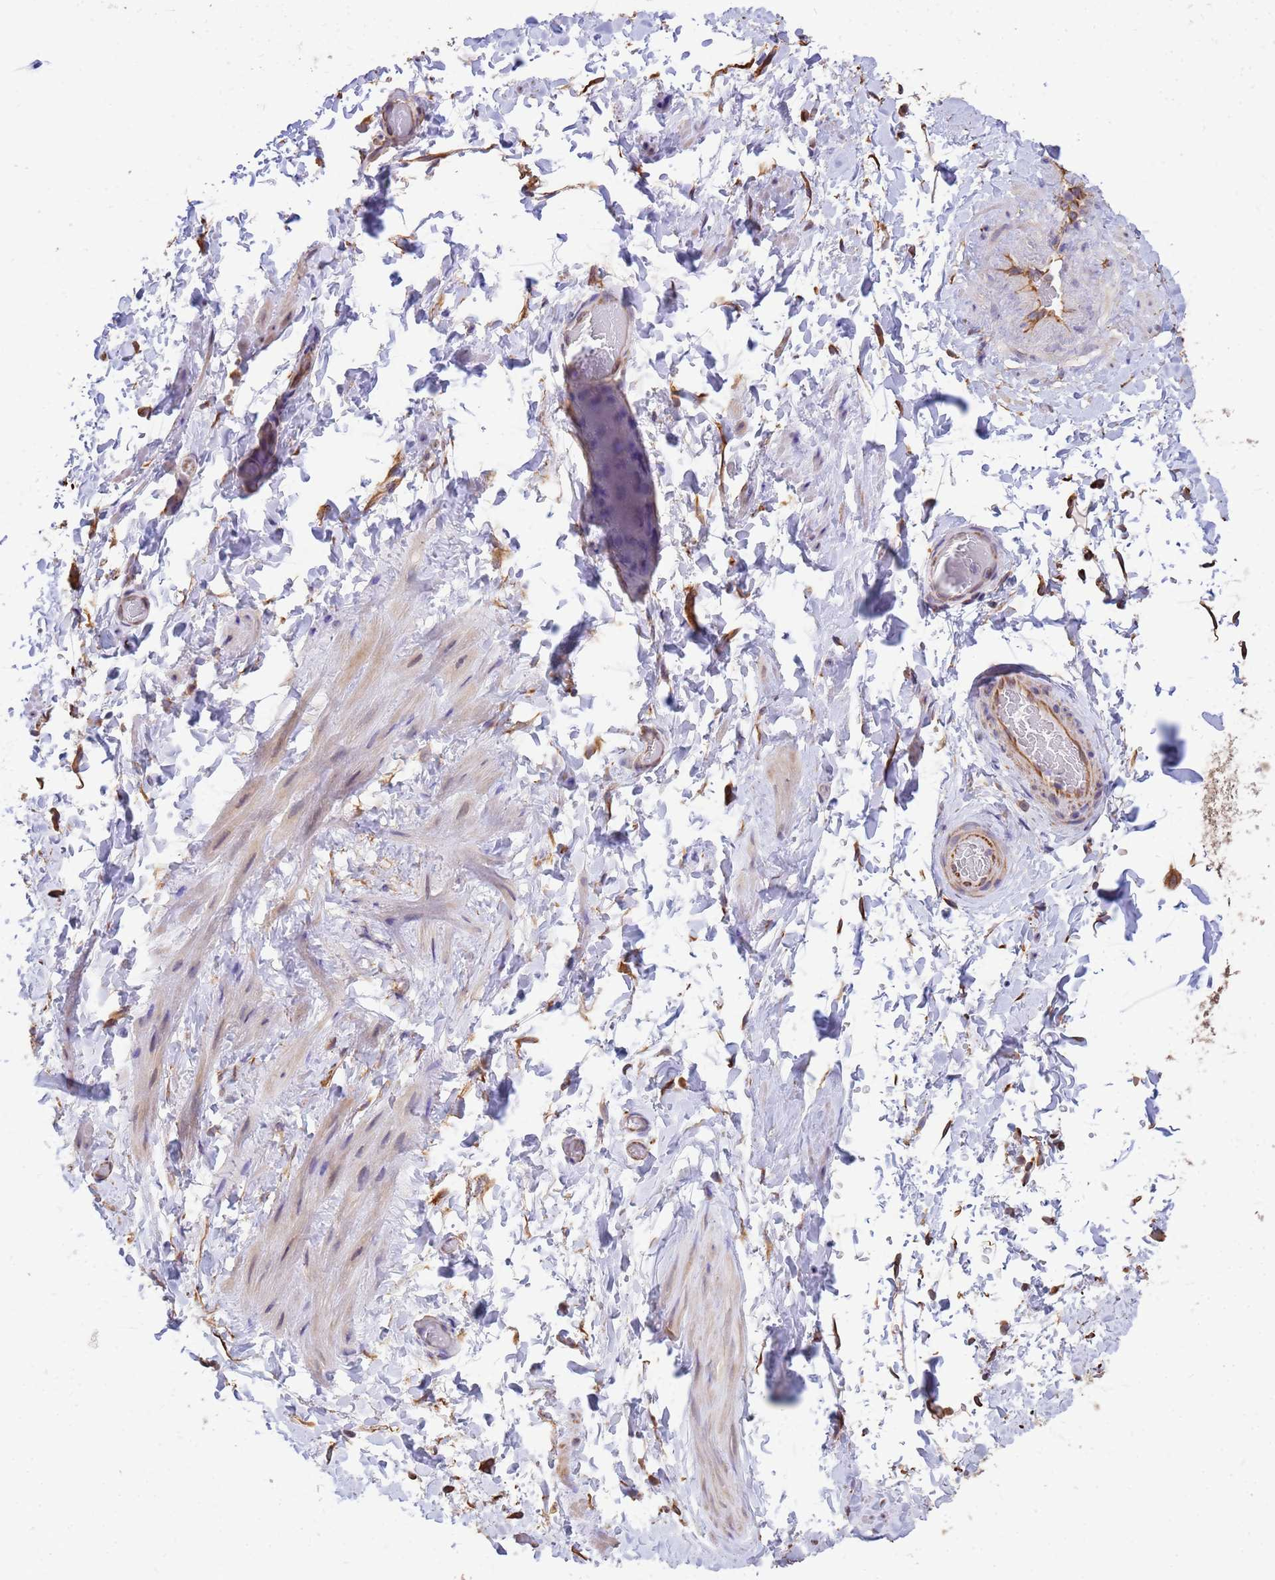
{"staining": {"intensity": "moderate", "quantity": "25%-75%", "location": "cytoplasmic/membranous"}, "tissue": "adipose tissue", "cell_type": "Adipocytes", "image_type": "normal", "snomed": [{"axis": "morphology", "description": "Normal tissue, NOS"}, {"axis": "topography", "description": "Soft tissue"}, {"axis": "topography", "description": "Vascular tissue"}], "caption": "DAB immunohistochemical staining of benign human adipose tissue shows moderate cytoplasmic/membranous protein staining in approximately 25%-75% of adipocytes. The protein of interest is shown in brown color, while the nuclei are stained blue.", "gene": "TCEAL3", "patient": {"sex": "male", "age": 41}}